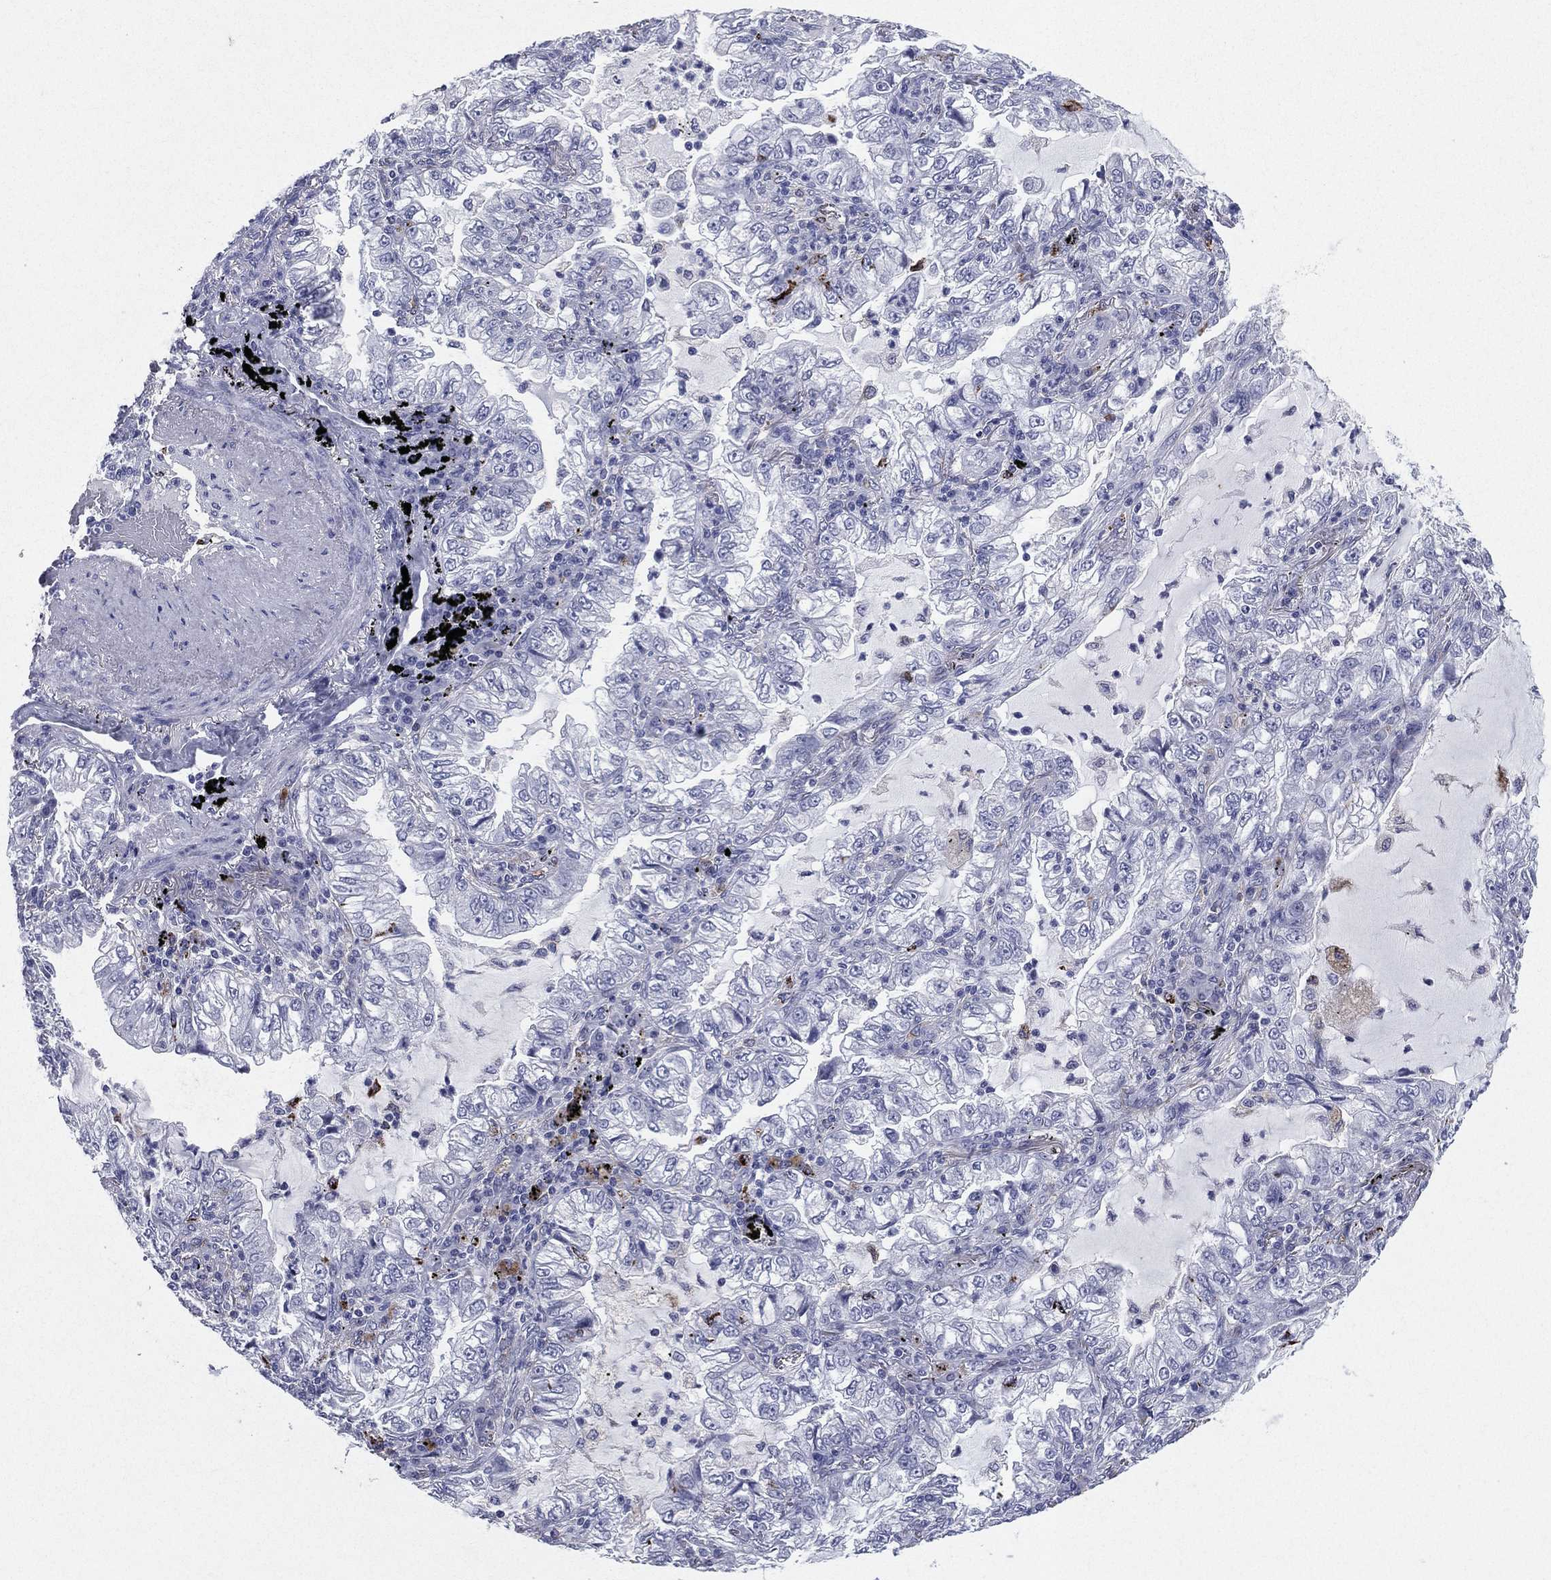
{"staining": {"intensity": "negative", "quantity": "none", "location": "none"}, "tissue": "lung cancer", "cell_type": "Tumor cells", "image_type": "cancer", "snomed": [{"axis": "morphology", "description": "Adenocarcinoma, NOS"}, {"axis": "topography", "description": "Lung"}], "caption": "Immunohistochemistry (IHC) photomicrograph of lung cancer stained for a protein (brown), which displays no positivity in tumor cells. The staining is performed using DAB (3,3'-diaminobenzidine) brown chromogen with nuclei counter-stained in using hematoxylin.", "gene": "HLA-DOA", "patient": {"sex": "female", "age": 73}}